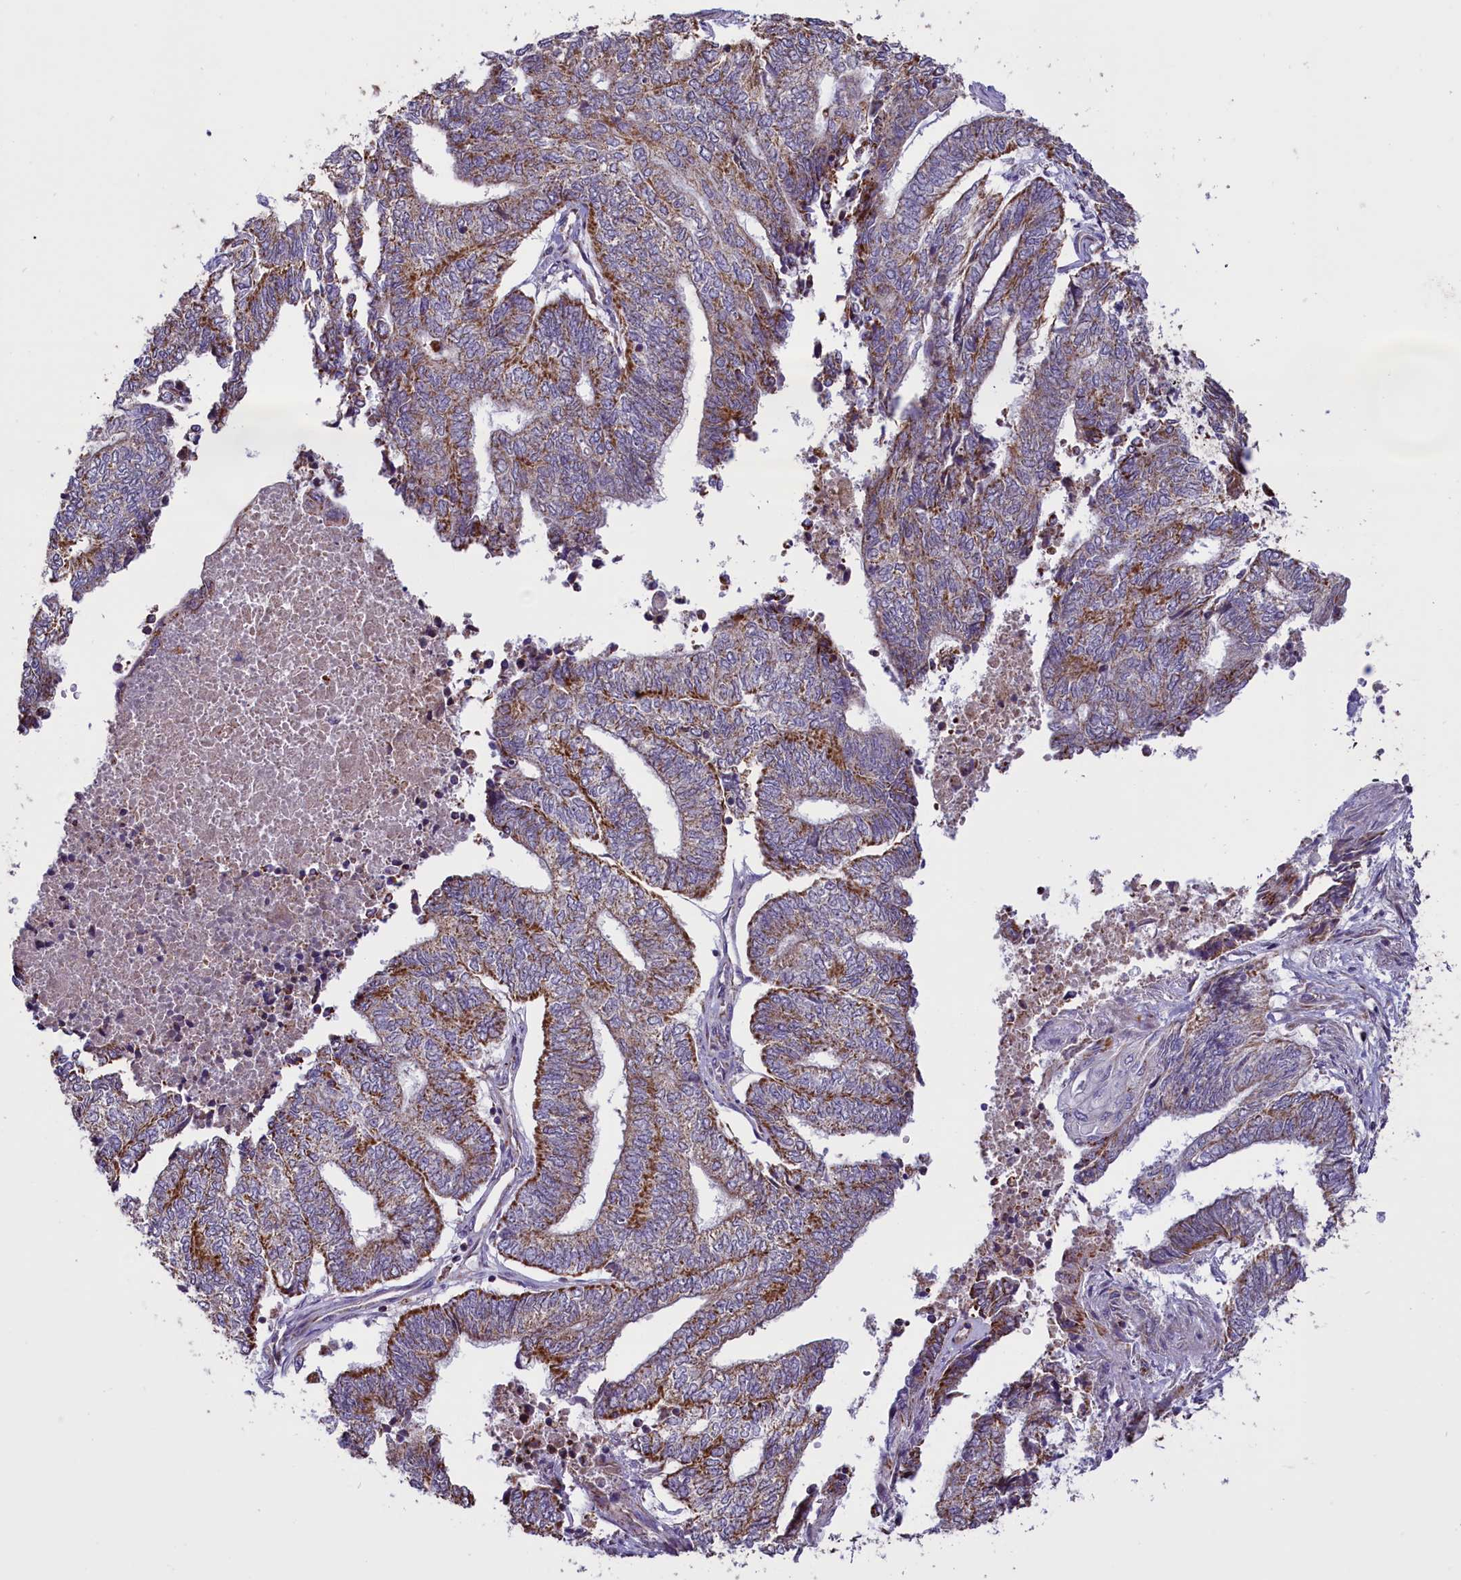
{"staining": {"intensity": "moderate", "quantity": "25%-75%", "location": "cytoplasmic/membranous"}, "tissue": "endometrial cancer", "cell_type": "Tumor cells", "image_type": "cancer", "snomed": [{"axis": "morphology", "description": "Adenocarcinoma, NOS"}, {"axis": "topography", "description": "Uterus"}, {"axis": "topography", "description": "Endometrium"}], "caption": "Protein staining by immunohistochemistry (IHC) reveals moderate cytoplasmic/membranous expression in approximately 25%-75% of tumor cells in endometrial cancer.", "gene": "GLRX5", "patient": {"sex": "female", "age": 70}}